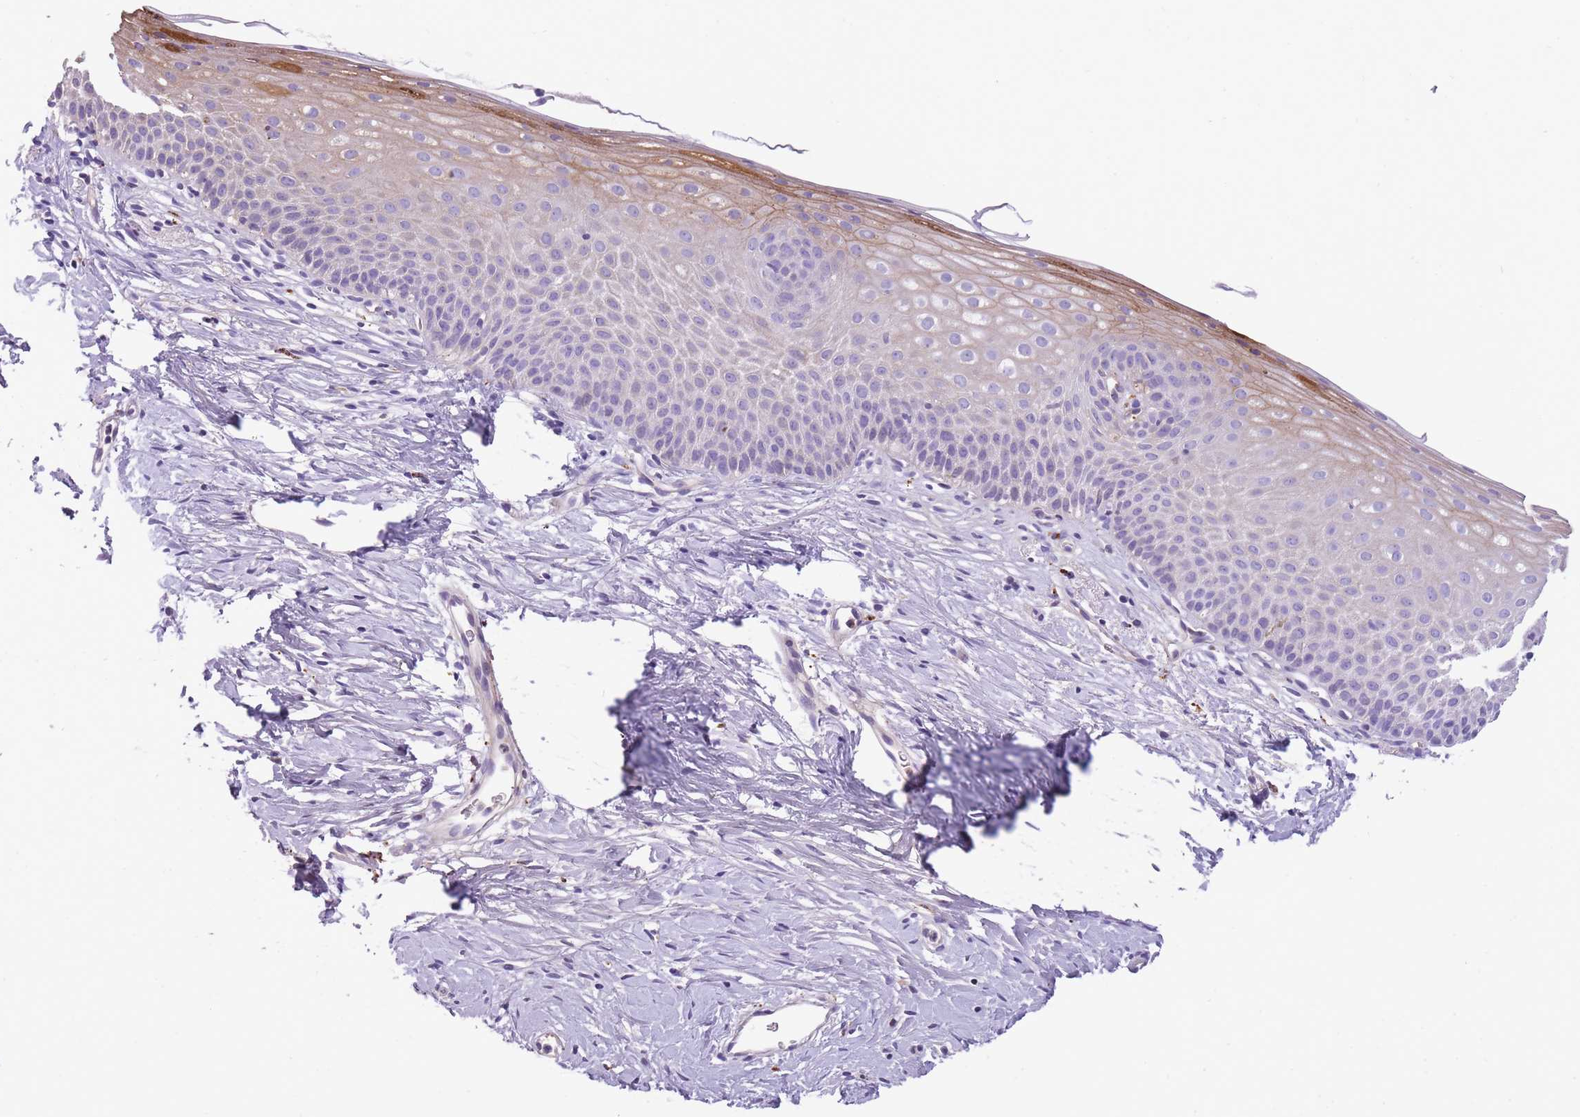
{"staining": {"intensity": "negative", "quantity": "none", "location": "none"}, "tissue": "cervix", "cell_type": "Glandular cells", "image_type": "normal", "snomed": [{"axis": "morphology", "description": "Normal tissue, NOS"}, {"axis": "topography", "description": "Cervix"}], "caption": "High magnification brightfield microscopy of normal cervix stained with DAB (3,3'-diaminobenzidine) (brown) and counterstained with hematoxylin (blue): glandular cells show no significant positivity.", "gene": "GNAT1", "patient": {"sex": "female", "age": 57}}